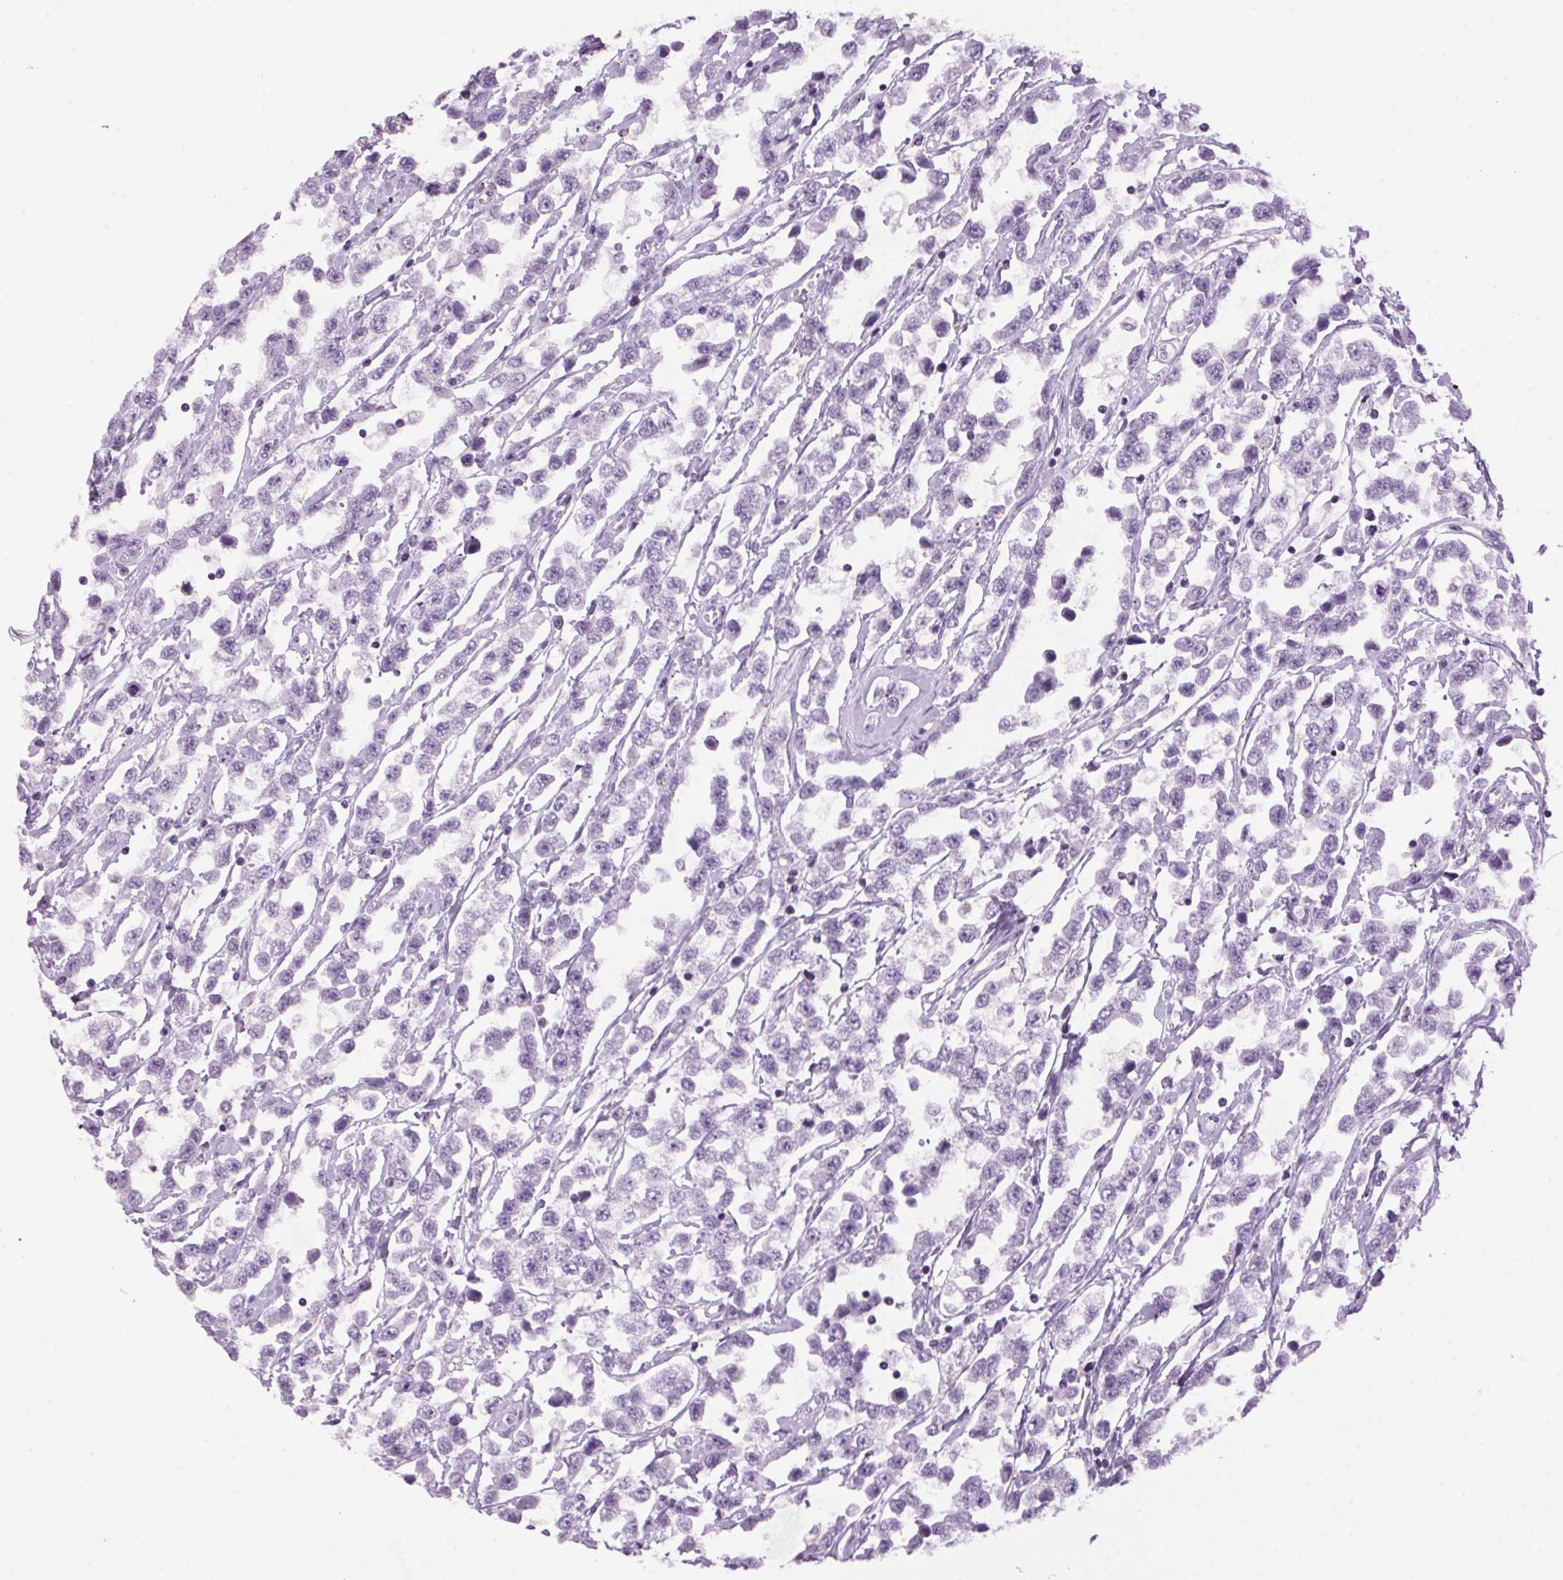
{"staining": {"intensity": "negative", "quantity": "none", "location": "none"}, "tissue": "testis cancer", "cell_type": "Tumor cells", "image_type": "cancer", "snomed": [{"axis": "morphology", "description": "Seminoma, NOS"}, {"axis": "topography", "description": "Testis"}], "caption": "Histopathology image shows no significant protein positivity in tumor cells of testis cancer (seminoma).", "gene": "TMEM88B", "patient": {"sex": "male", "age": 34}}